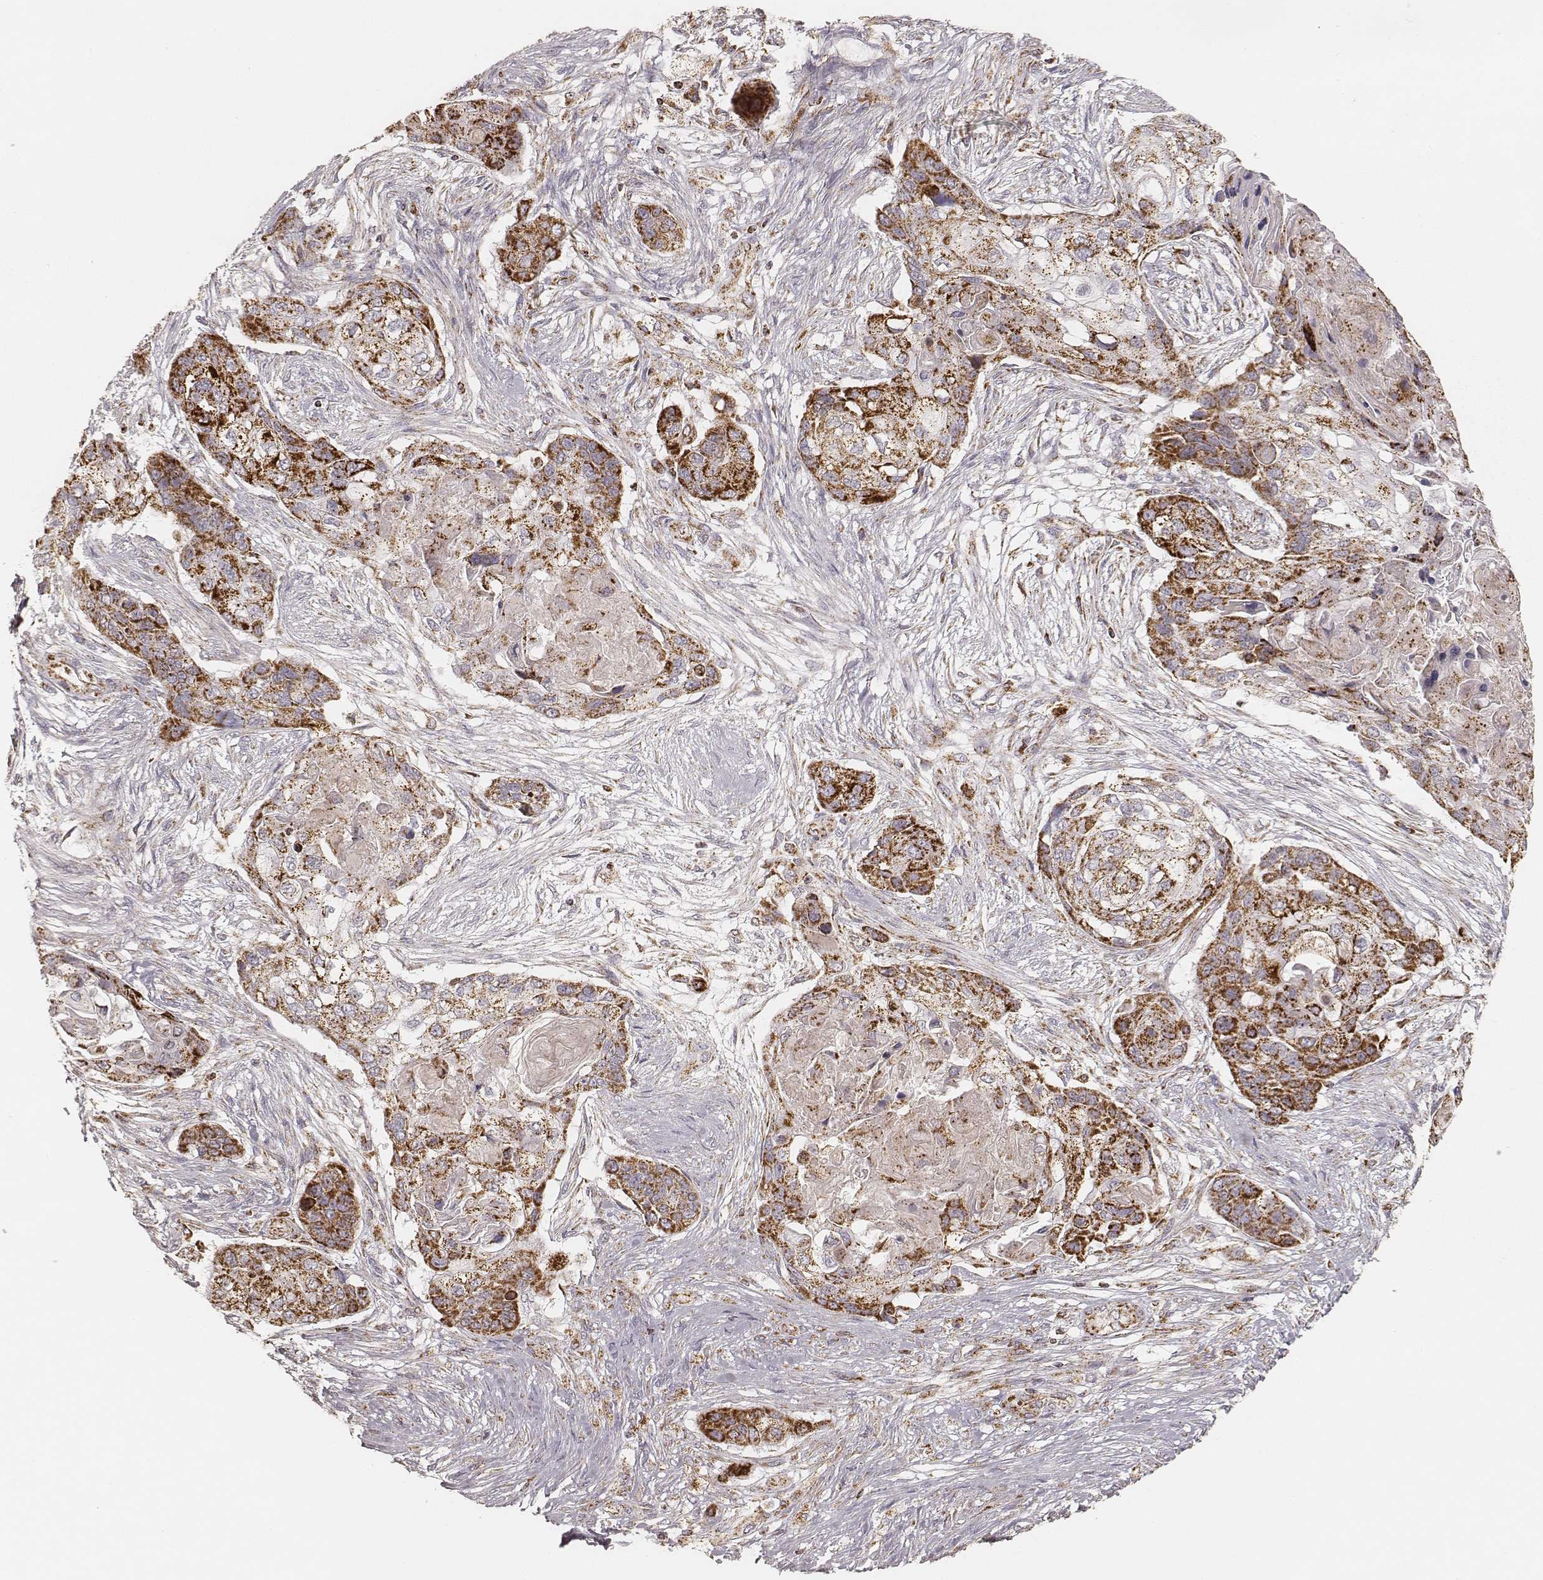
{"staining": {"intensity": "strong", "quantity": ">75%", "location": "cytoplasmic/membranous"}, "tissue": "lung cancer", "cell_type": "Tumor cells", "image_type": "cancer", "snomed": [{"axis": "morphology", "description": "Squamous cell carcinoma, NOS"}, {"axis": "topography", "description": "Lung"}], "caption": "An image showing strong cytoplasmic/membranous positivity in approximately >75% of tumor cells in squamous cell carcinoma (lung), as visualized by brown immunohistochemical staining.", "gene": "CS", "patient": {"sex": "male", "age": 69}}